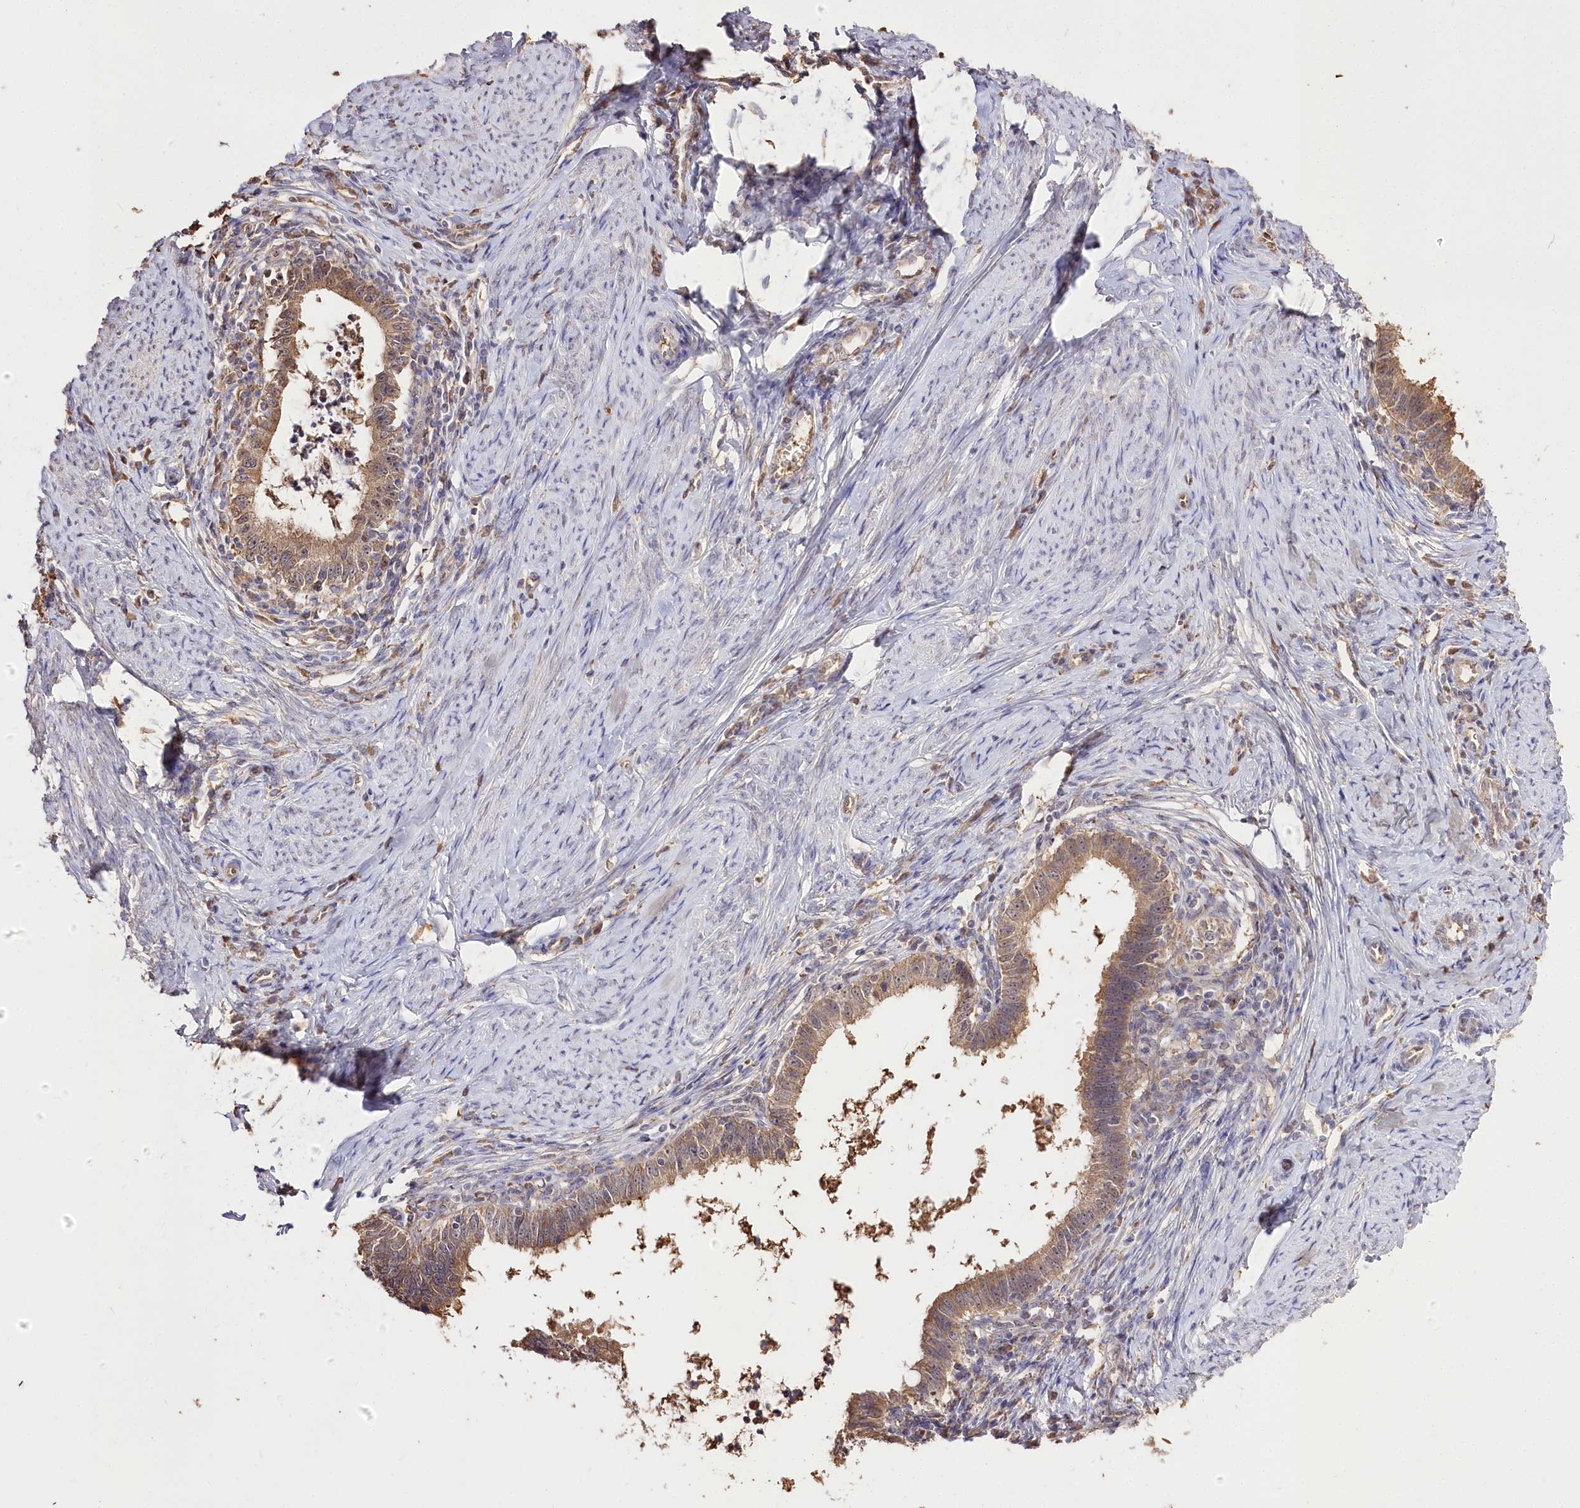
{"staining": {"intensity": "moderate", "quantity": ">75%", "location": "cytoplasmic/membranous"}, "tissue": "cervical cancer", "cell_type": "Tumor cells", "image_type": "cancer", "snomed": [{"axis": "morphology", "description": "Adenocarcinoma, NOS"}, {"axis": "topography", "description": "Cervix"}], "caption": "Cervical adenocarcinoma tissue shows moderate cytoplasmic/membranous staining in approximately >75% of tumor cells, visualized by immunohistochemistry. (Stains: DAB (3,3'-diaminobenzidine) in brown, nuclei in blue, Microscopy: brightfield microscopy at high magnification).", "gene": "R3HDM2", "patient": {"sex": "female", "age": 36}}